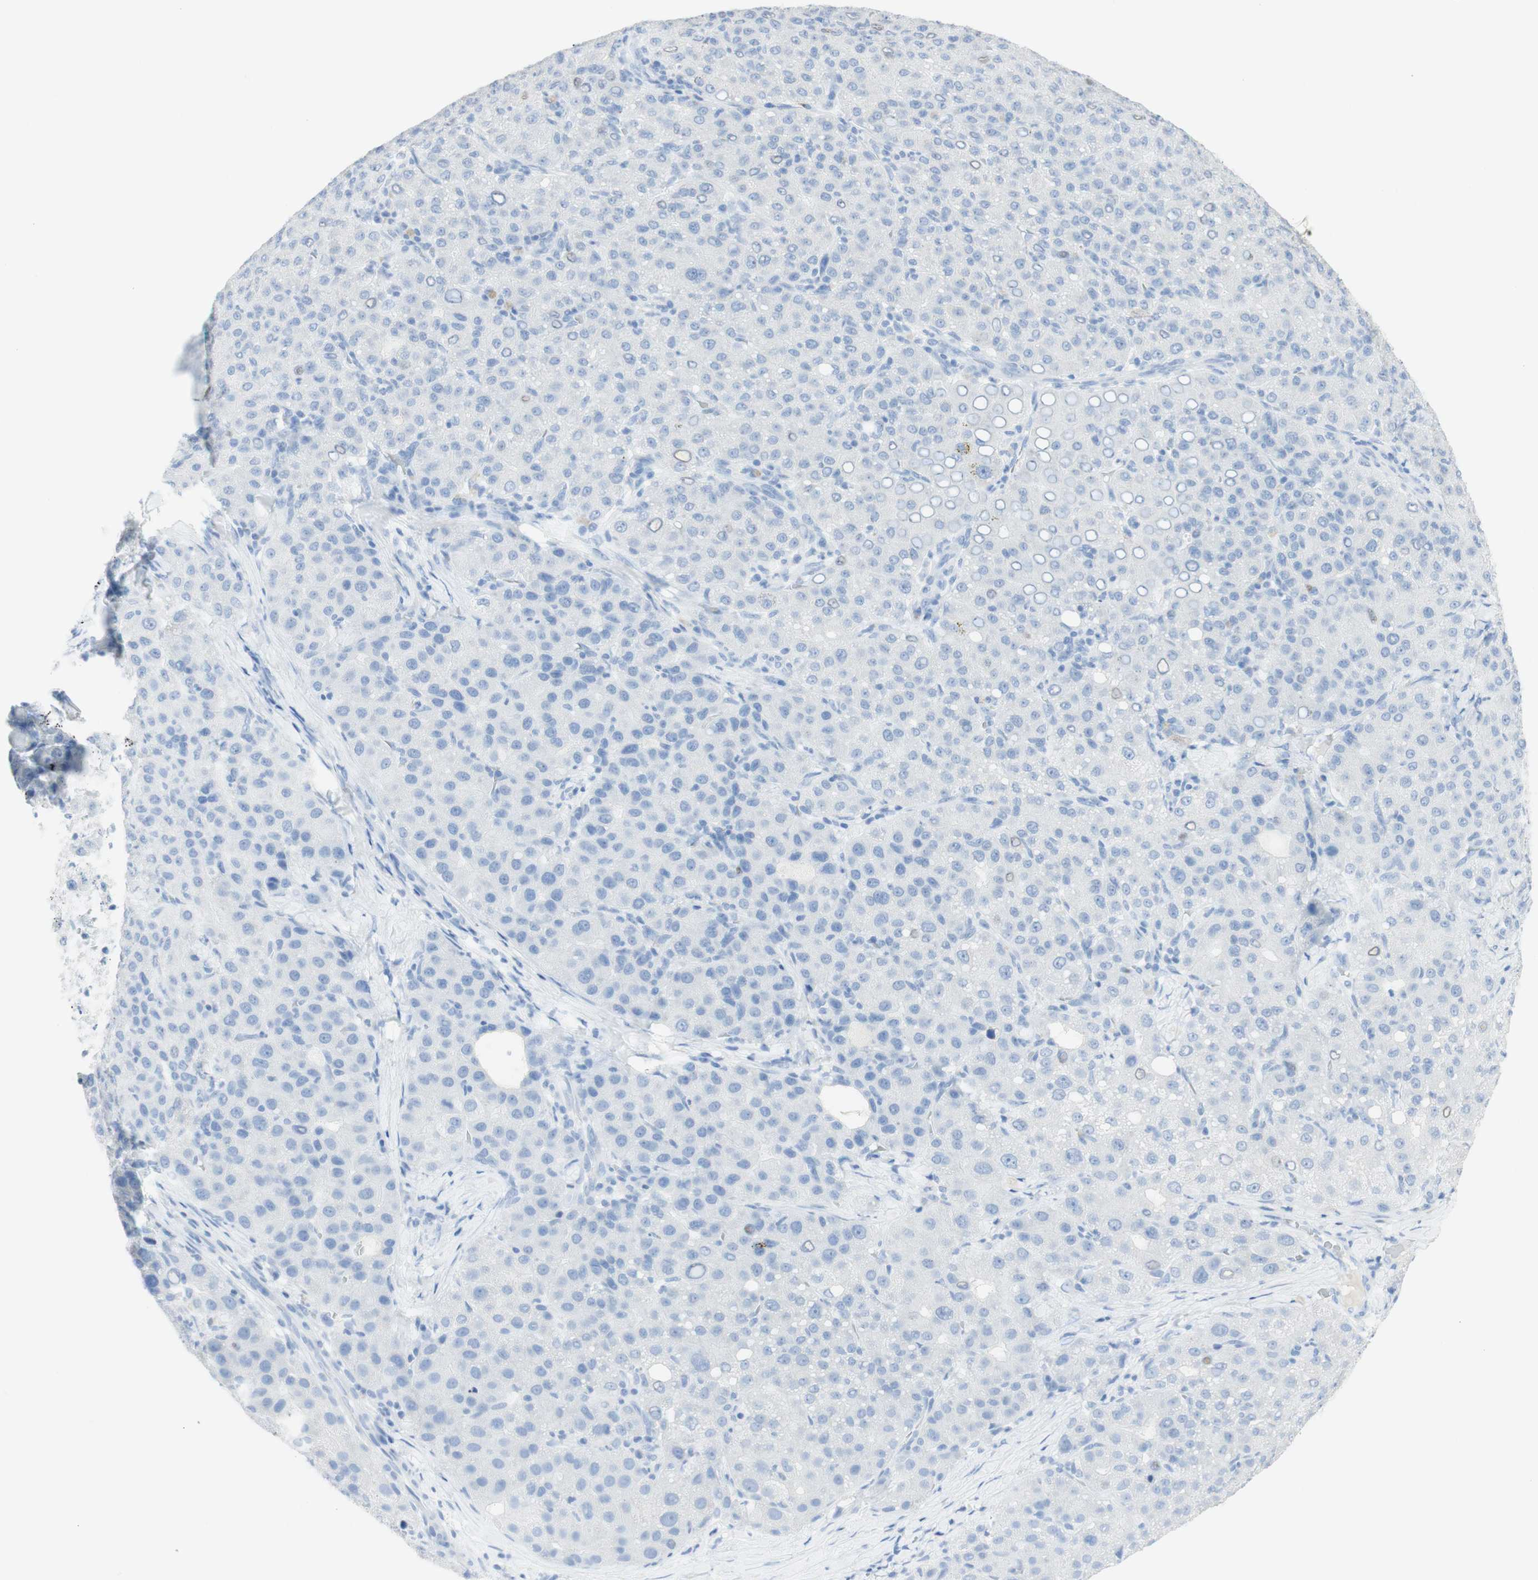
{"staining": {"intensity": "negative", "quantity": "none", "location": "none"}, "tissue": "liver cancer", "cell_type": "Tumor cells", "image_type": "cancer", "snomed": [{"axis": "morphology", "description": "Carcinoma, Hepatocellular, NOS"}, {"axis": "topography", "description": "Liver"}], "caption": "IHC histopathology image of neoplastic tissue: liver cancer stained with DAB (3,3'-diaminobenzidine) exhibits no significant protein staining in tumor cells. (DAB (3,3'-diaminobenzidine) immunohistochemistry visualized using brightfield microscopy, high magnification).", "gene": "TPO", "patient": {"sex": "male", "age": 65}}